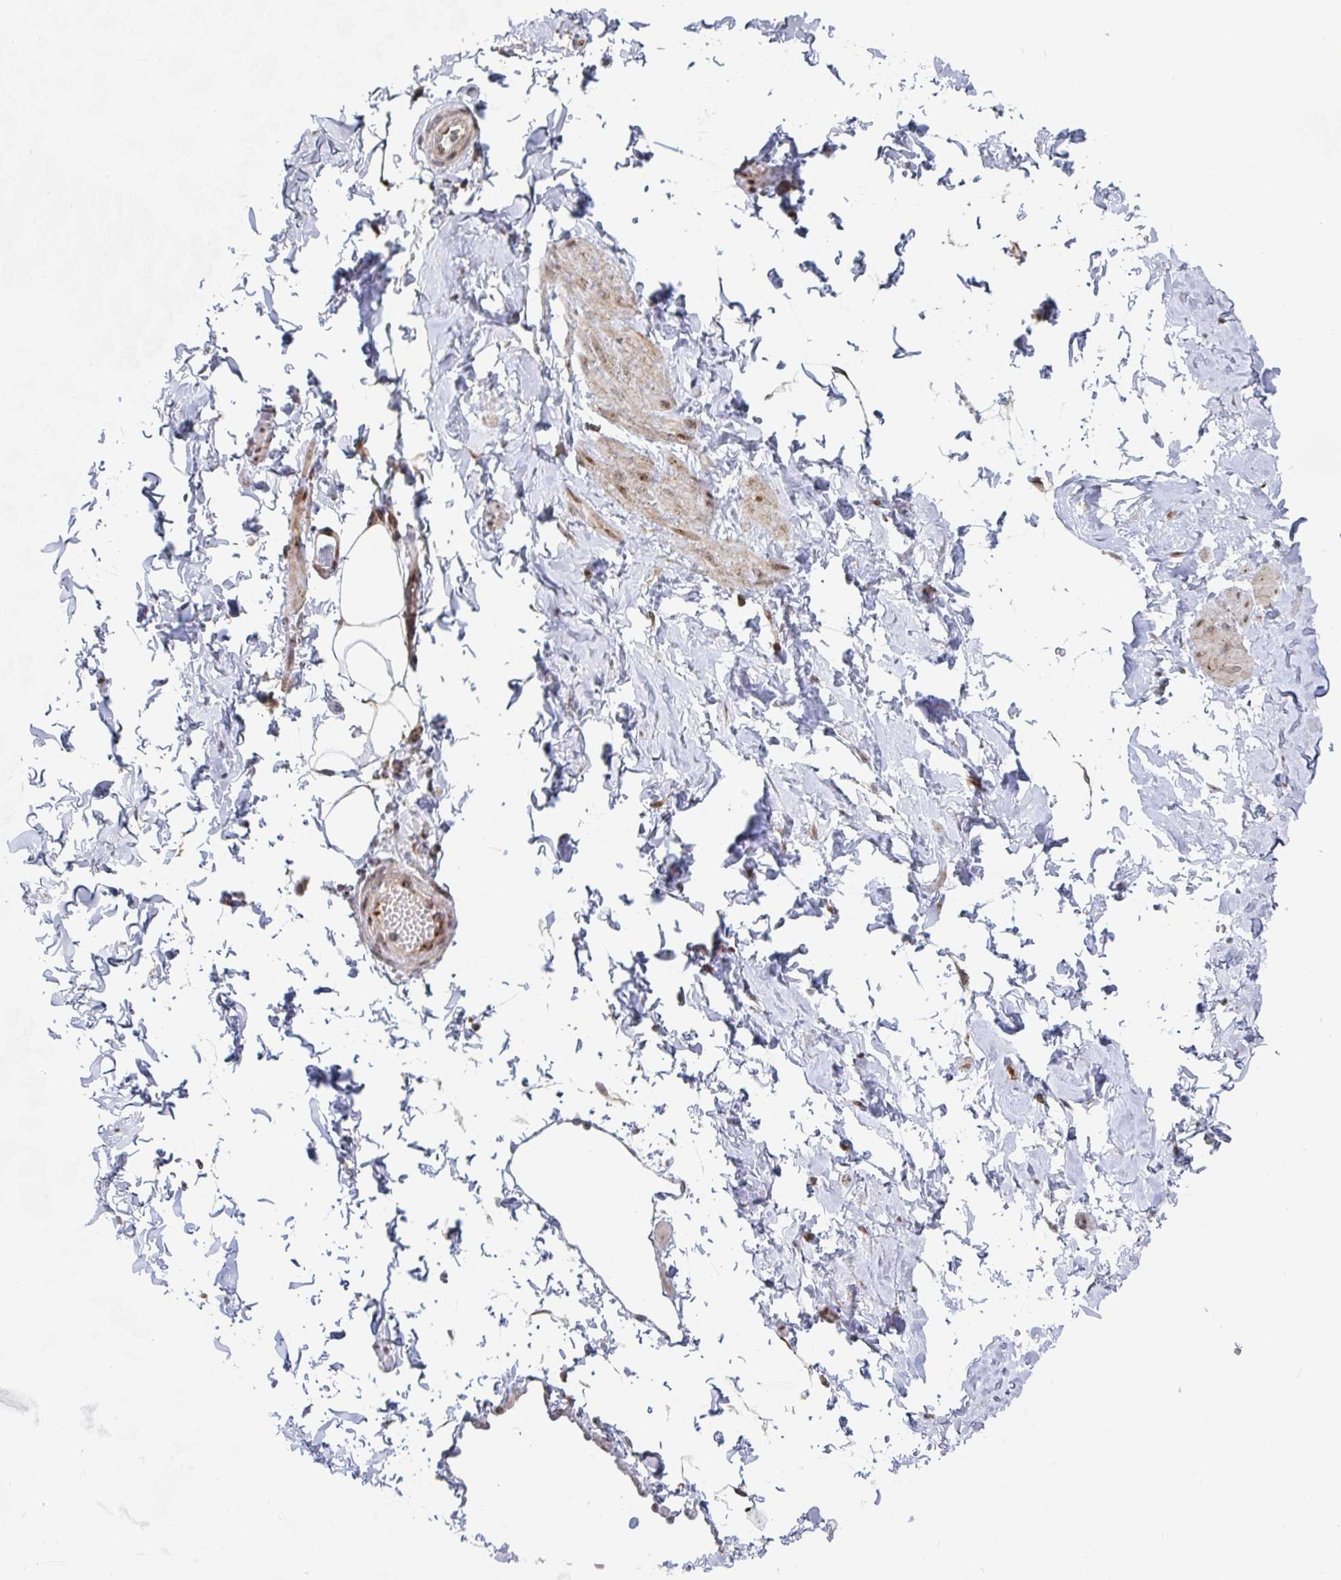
{"staining": {"intensity": "negative", "quantity": "none", "location": "none"}, "tissue": "adipose tissue", "cell_type": "Adipocytes", "image_type": "normal", "snomed": [{"axis": "morphology", "description": "Normal tissue, NOS"}, {"axis": "topography", "description": "Epididymis, spermatic cord, NOS"}, {"axis": "topography", "description": "Epididymis"}, {"axis": "topography", "description": "Peripheral nerve tissue"}], "caption": "The IHC histopathology image has no significant expression in adipocytes of adipose tissue.", "gene": "STARD8", "patient": {"sex": "male", "age": 29}}